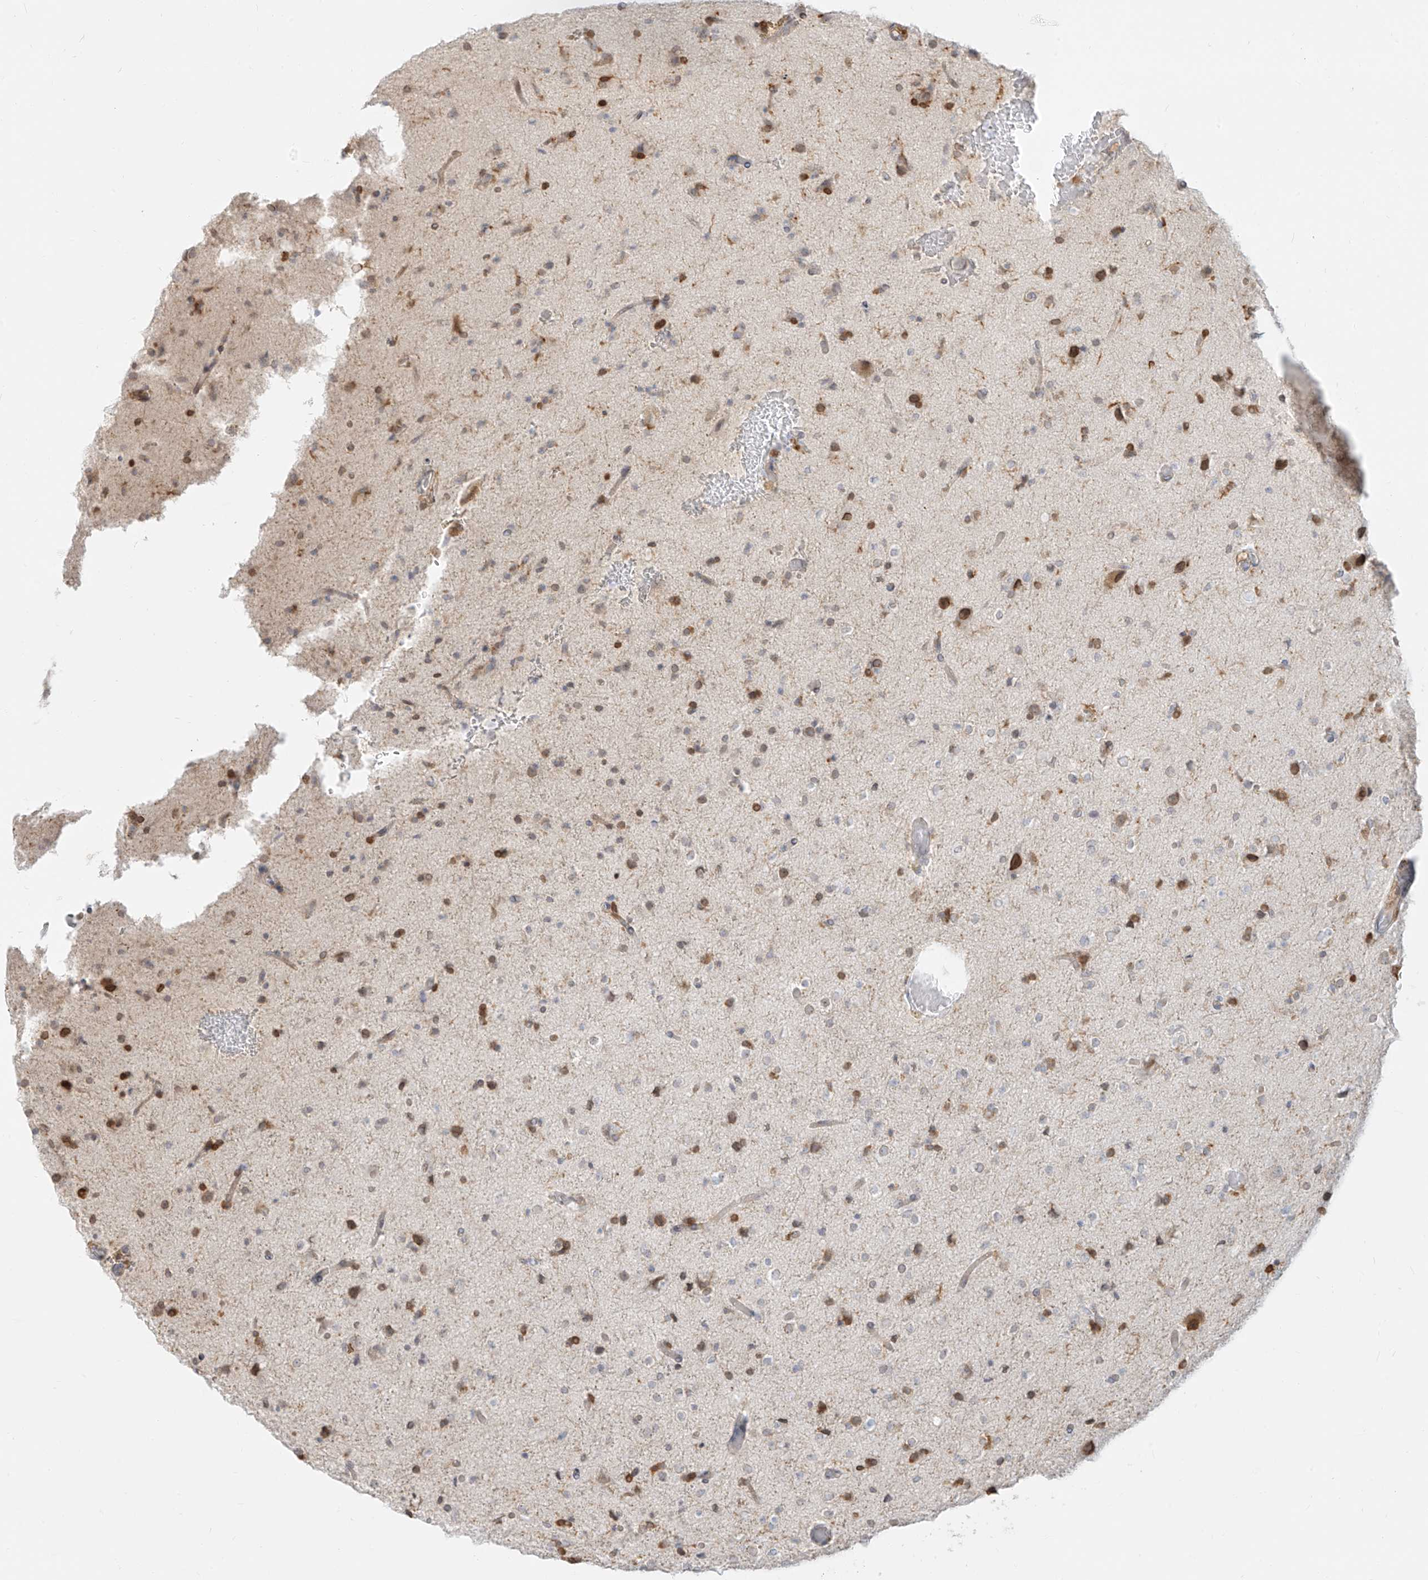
{"staining": {"intensity": "moderate", "quantity": "<25%", "location": "cytoplasmic/membranous"}, "tissue": "glioma", "cell_type": "Tumor cells", "image_type": "cancer", "snomed": [{"axis": "morphology", "description": "Glioma, malignant, Low grade"}, {"axis": "topography", "description": "Brain"}], "caption": "Human malignant glioma (low-grade) stained for a protein (brown) displays moderate cytoplasmic/membranous positive staining in approximately <25% of tumor cells.", "gene": "NHSL1", "patient": {"sex": "male", "age": 65}}